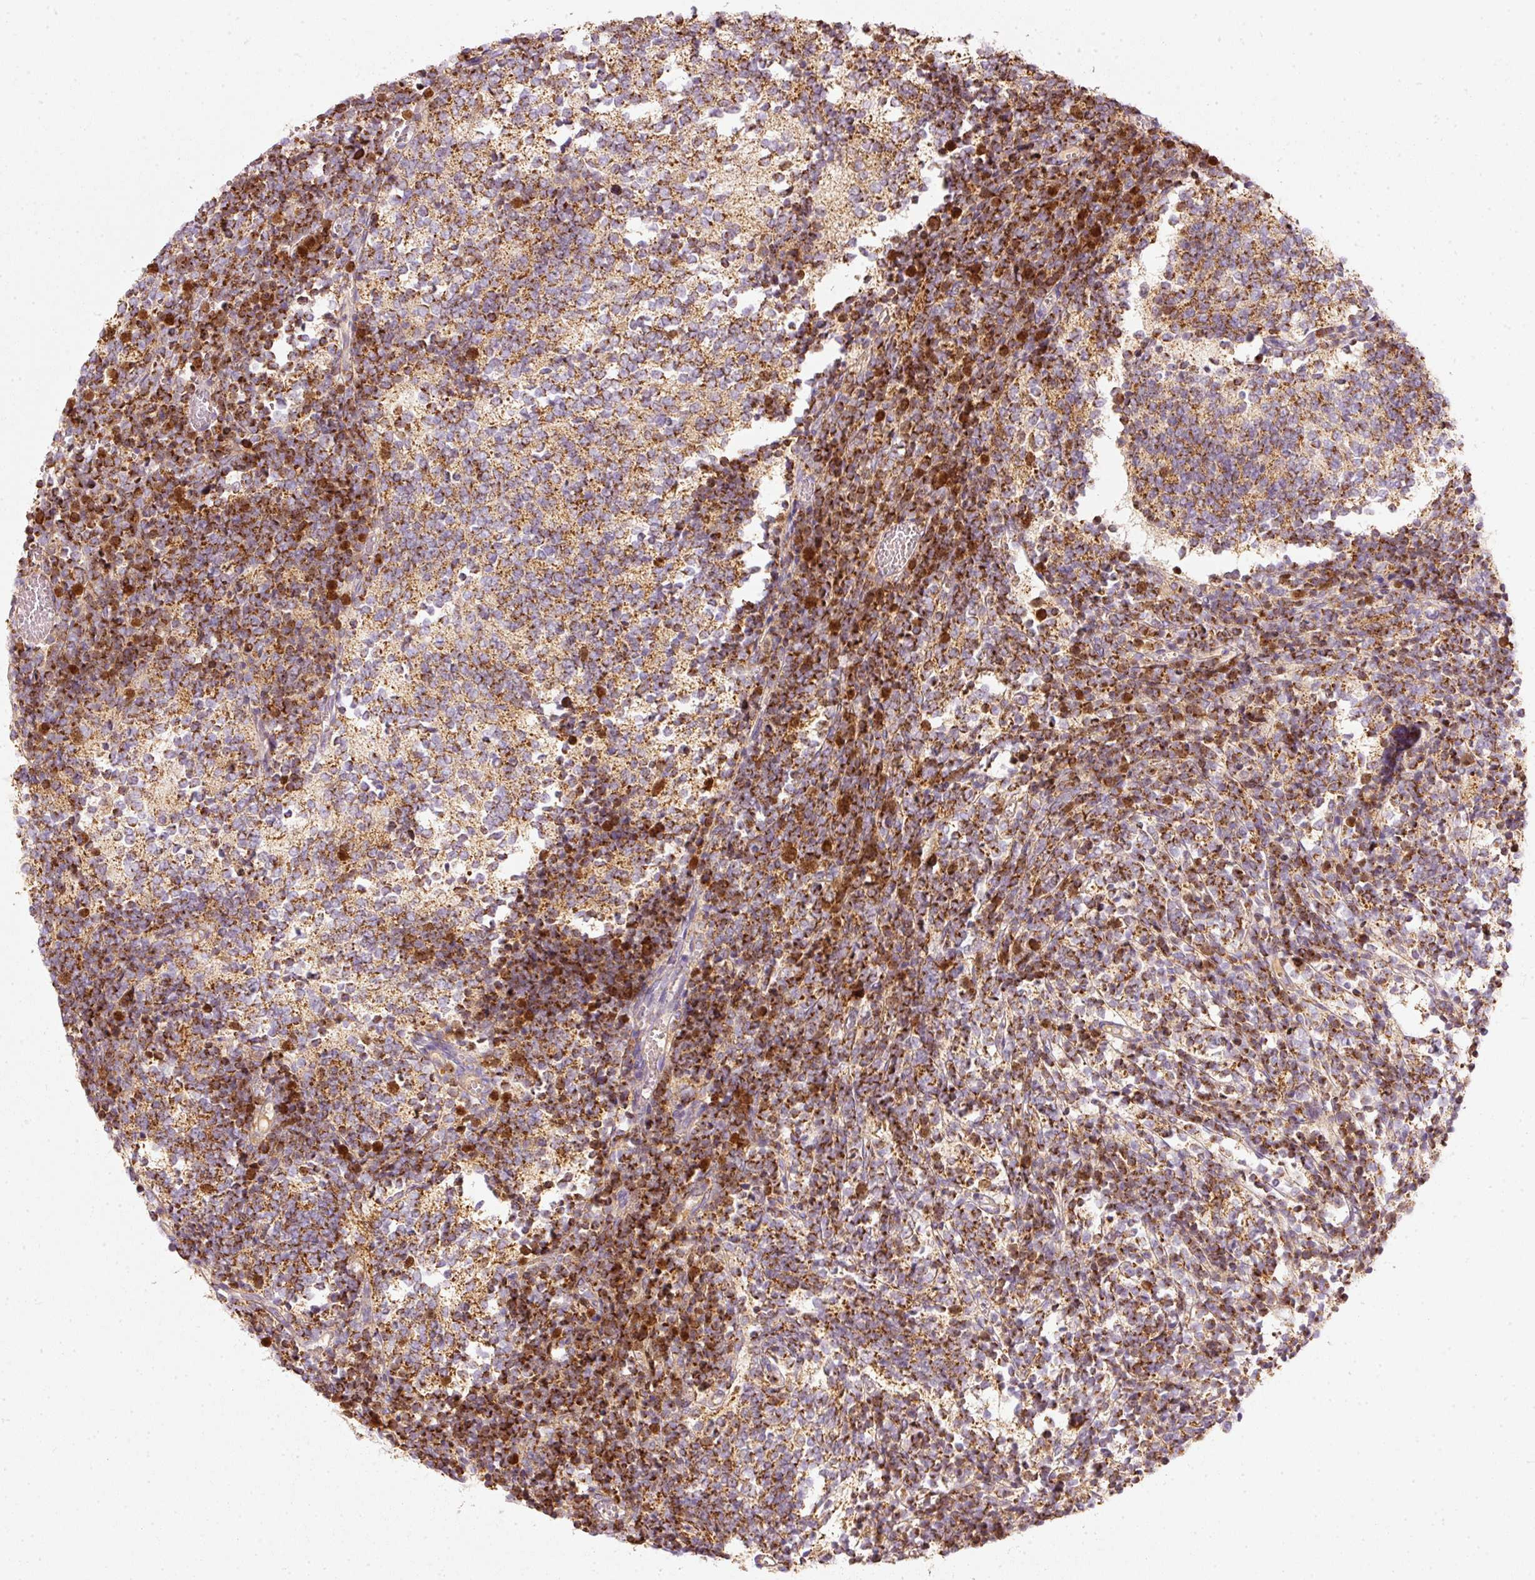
{"staining": {"intensity": "strong", "quantity": ">75%", "location": "cytoplasmic/membranous,nuclear"}, "tissue": "glioma", "cell_type": "Tumor cells", "image_type": "cancer", "snomed": [{"axis": "morphology", "description": "Glioma, malignant, Low grade"}, {"axis": "topography", "description": "Brain"}], "caption": "Brown immunohistochemical staining in human glioma displays strong cytoplasmic/membranous and nuclear staining in about >75% of tumor cells.", "gene": "DUT", "patient": {"sex": "female", "age": 1}}